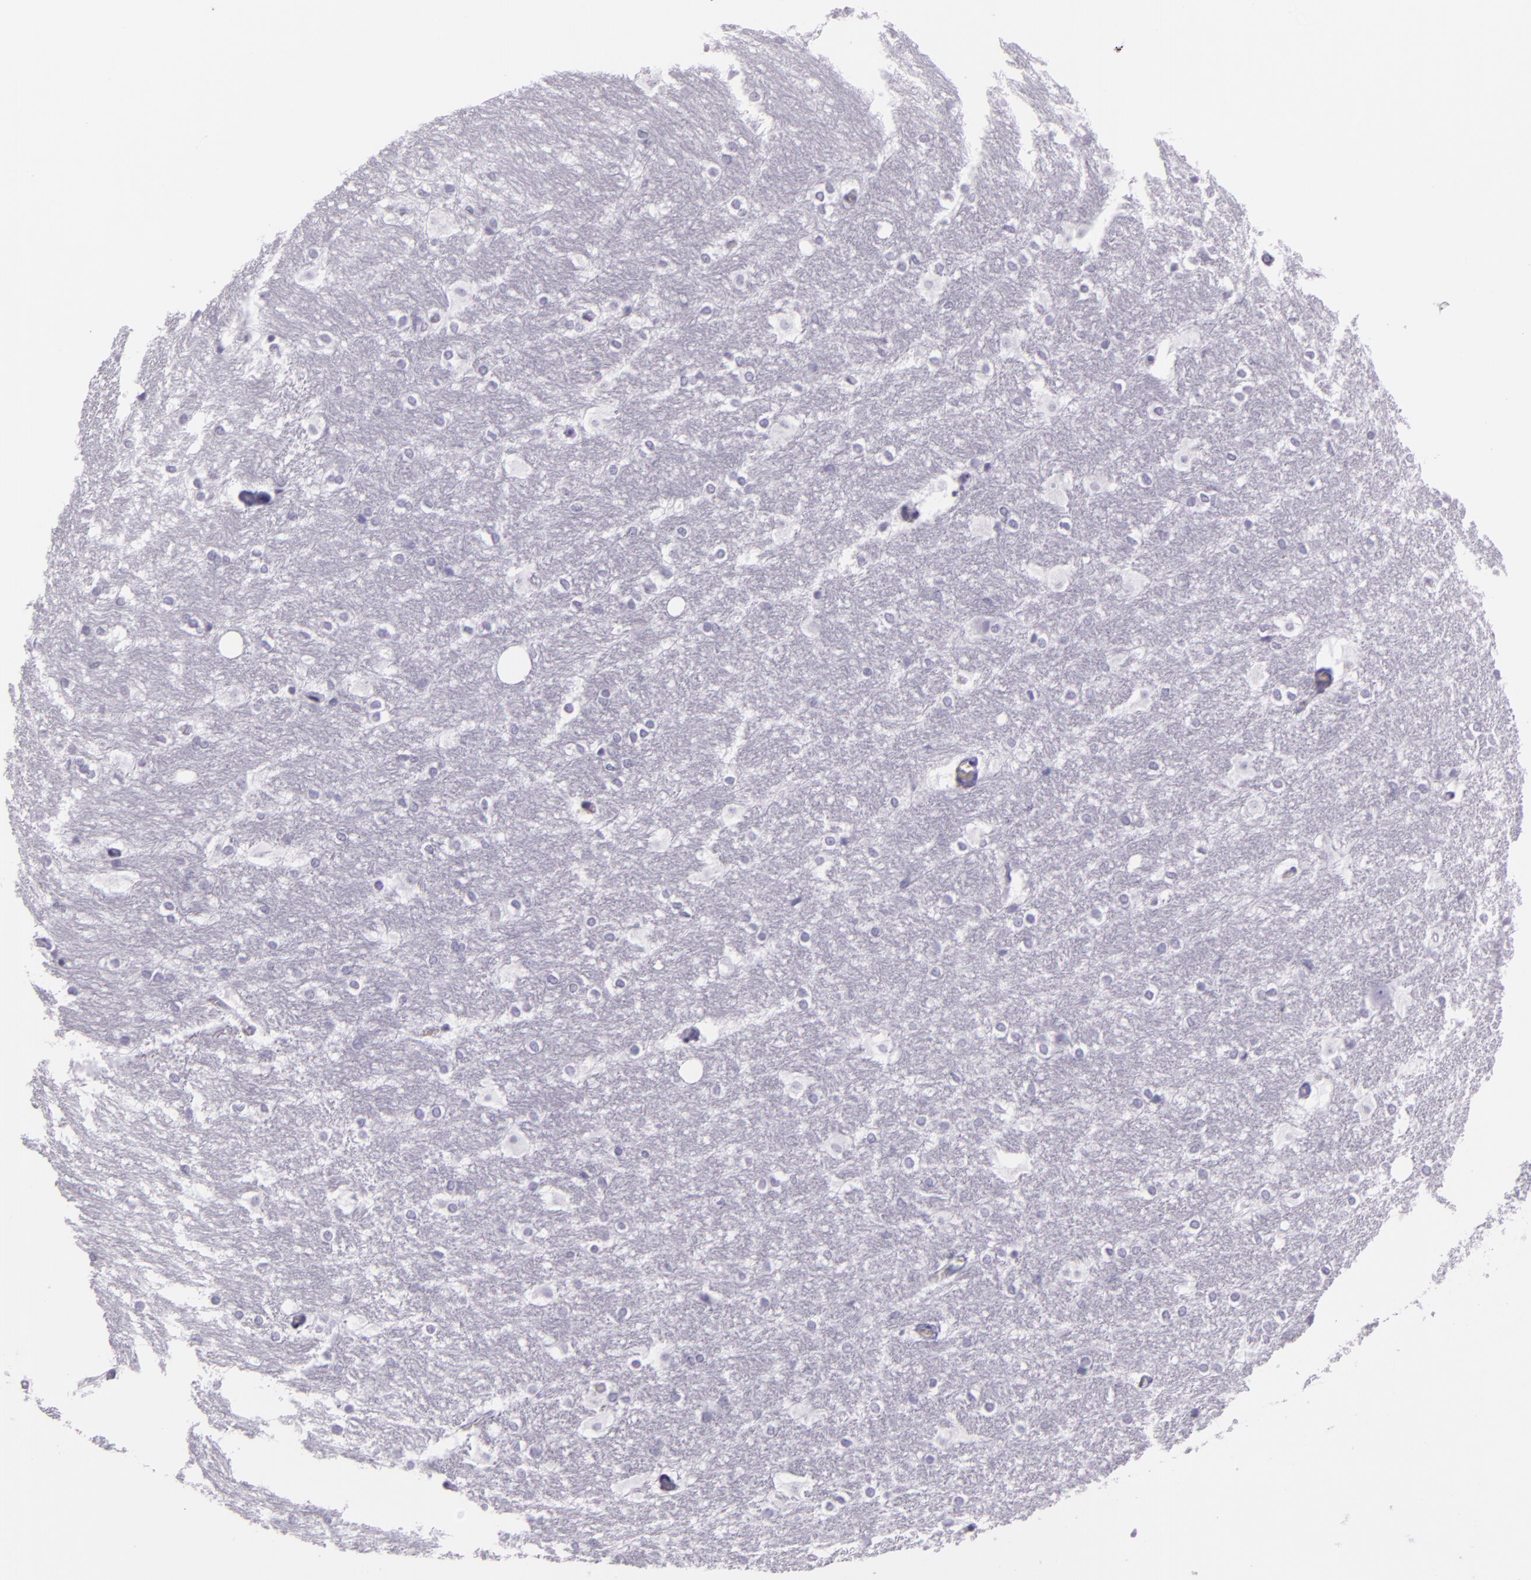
{"staining": {"intensity": "negative", "quantity": "none", "location": "none"}, "tissue": "hippocampus", "cell_type": "Glial cells", "image_type": "normal", "snomed": [{"axis": "morphology", "description": "Normal tissue, NOS"}, {"axis": "topography", "description": "Hippocampus"}], "caption": "Human hippocampus stained for a protein using IHC exhibits no positivity in glial cells.", "gene": "MUC6", "patient": {"sex": "female", "age": 19}}